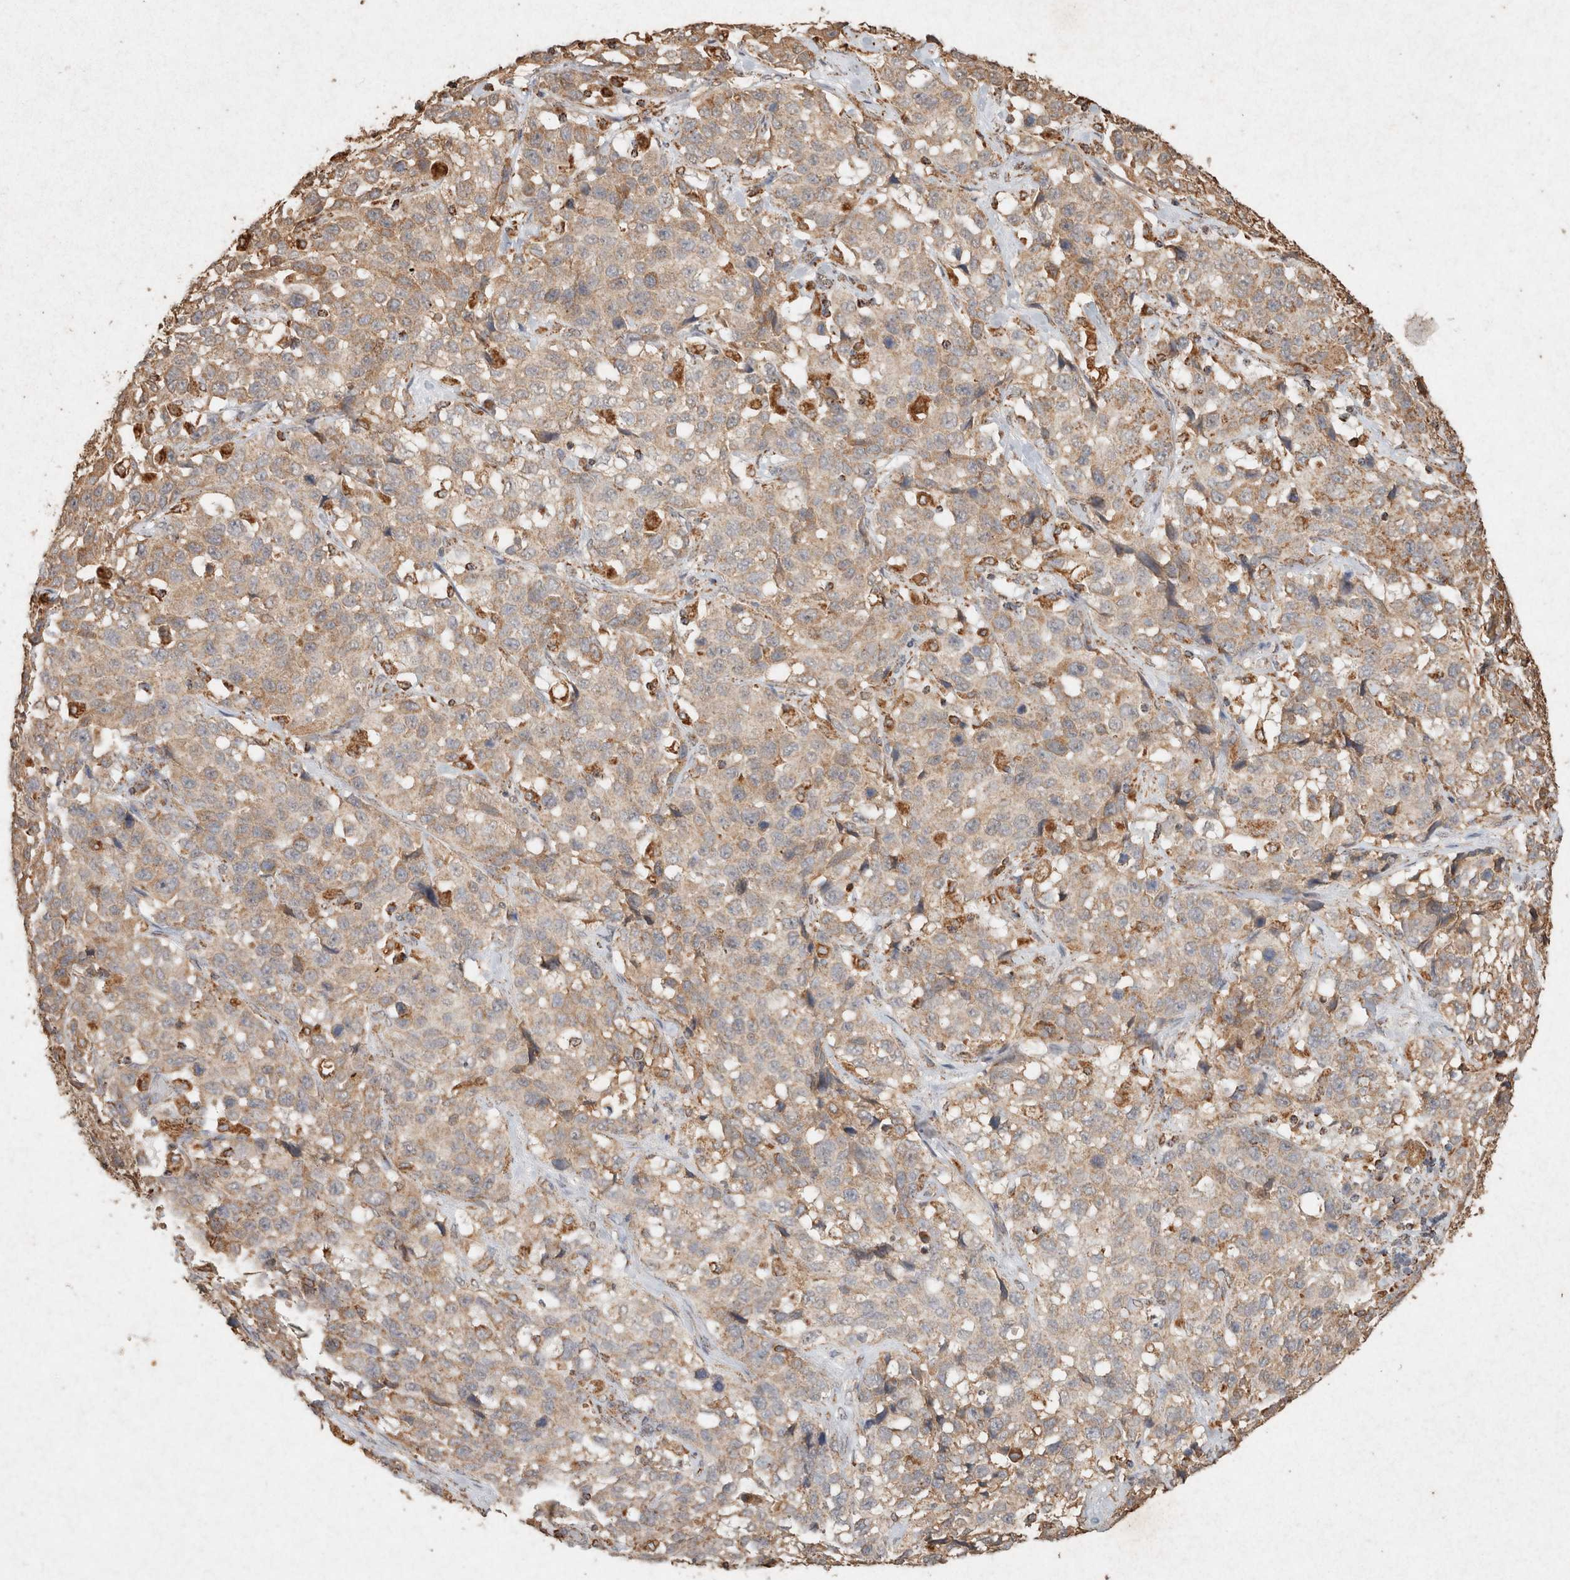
{"staining": {"intensity": "weak", "quantity": "<25%", "location": "cytoplasmic/membranous"}, "tissue": "stomach cancer", "cell_type": "Tumor cells", "image_type": "cancer", "snomed": [{"axis": "morphology", "description": "Normal tissue, NOS"}, {"axis": "morphology", "description": "Adenocarcinoma, NOS"}, {"axis": "topography", "description": "Stomach"}], "caption": "Tumor cells are negative for protein expression in human stomach cancer. (Stains: DAB immunohistochemistry with hematoxylin counter stain, Microscopy: brightfield microscopy at high magnification).", "gene": "SDC2", "patient": {"sex": "male", "age": 48}}